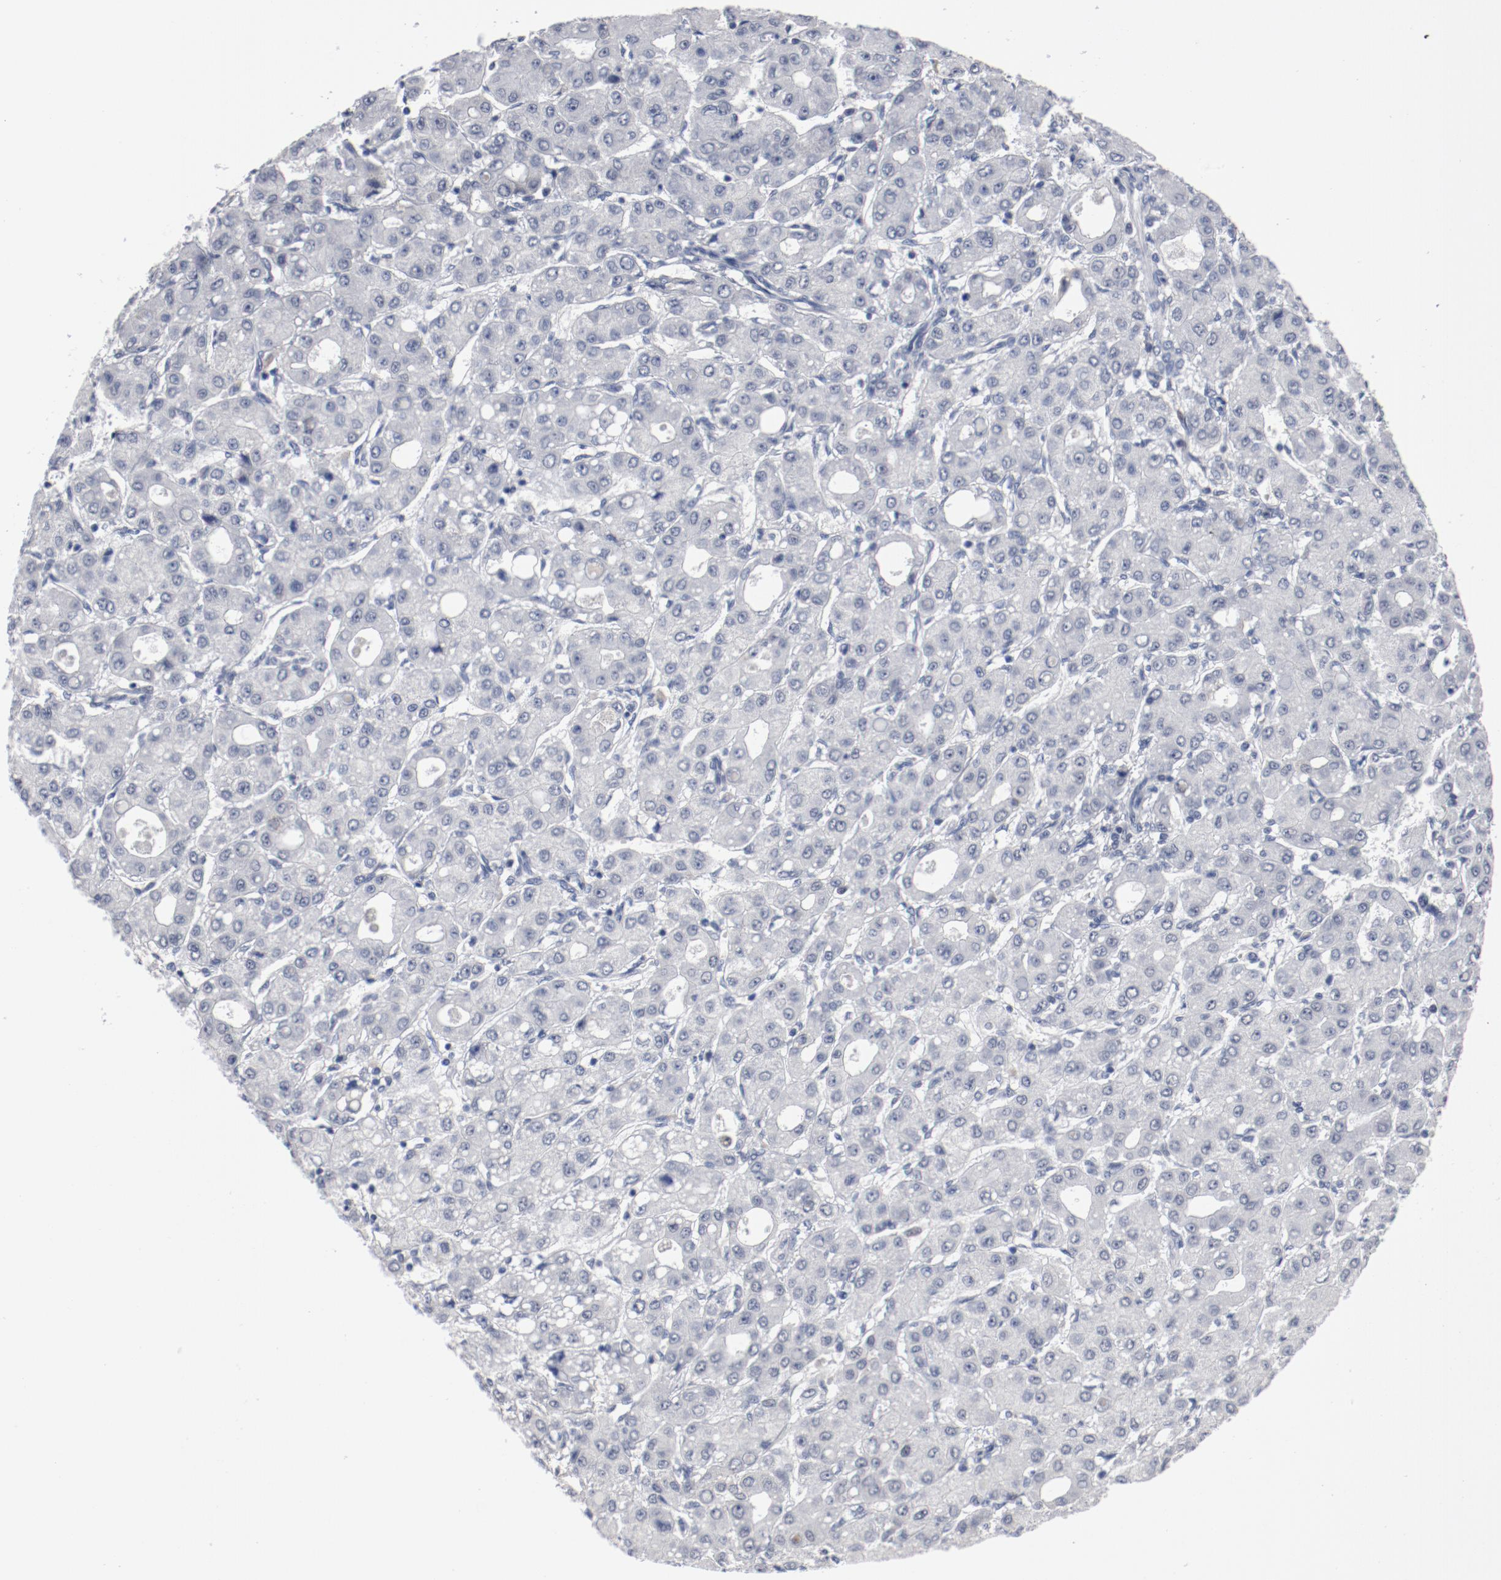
{"staining": {"intensity": "negative", "quantity": "none", "location": "none"}, "tissue": "liver cancer", "cell_type": "Tumor cells", "image_type": "cancer", "snomed": [{"axis": "morphology", "description": "Carcinoma, Hepatocellular, NOS"}, {"axis": "topography", "description": "Liver"}], "caption": "DAB (3,3'-diaminobenzidine) immunohistochemical staining of hepatocellular carcinoma (liver) reveals no significant positivity in tumor cells.", "gene": "ANKLE2", "patient": {"sex": "male", "age": 69}}